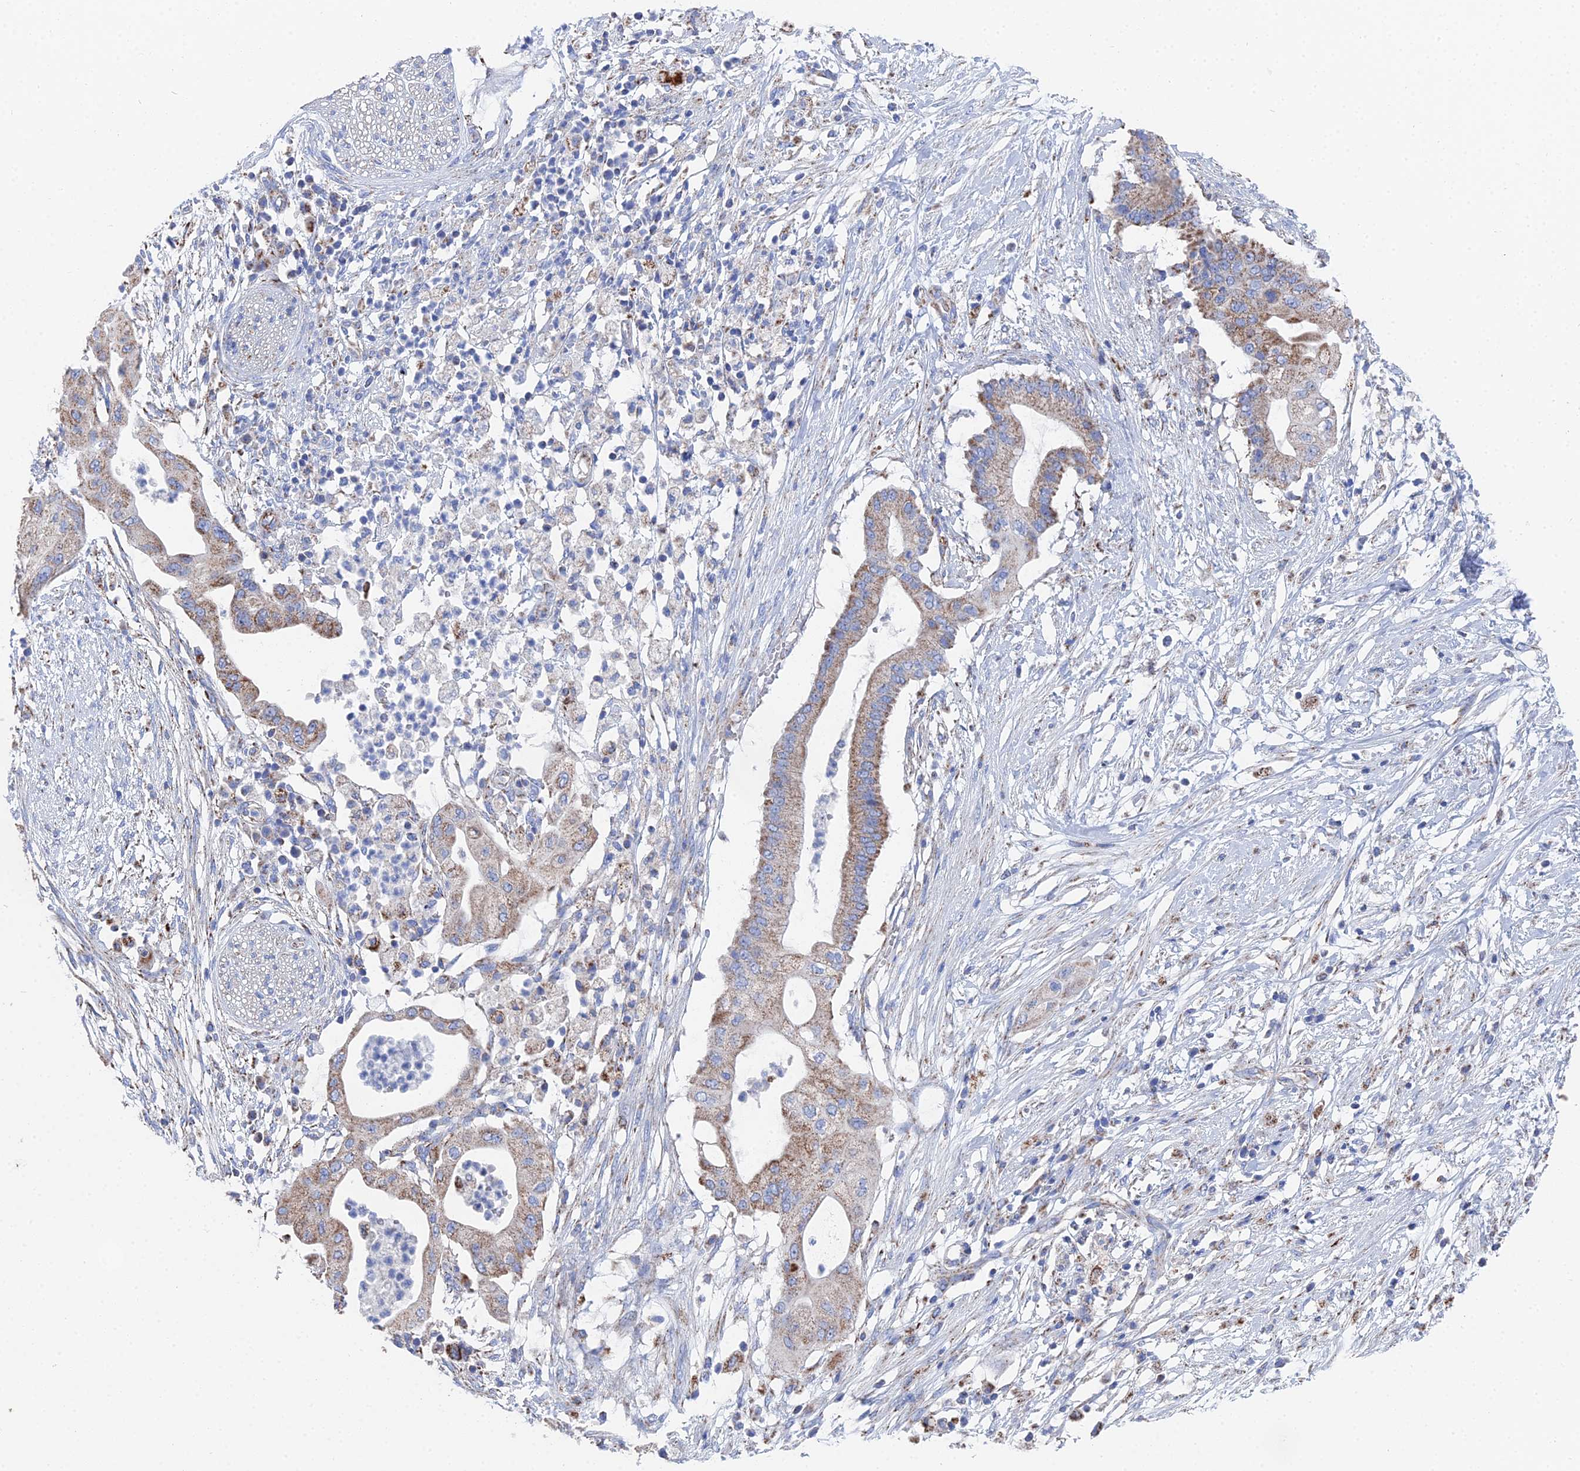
{"staining": {"intensity": "moderate", "quantity": "25%-75%", "location": "cytoplasmic/membranous"}, "tissue": "pancreatic cancer", "cell_type": "Tumor cells", "image_type": "cancer", "snomed": [{"axis": "morphology", "description": "Adenocarcinoma, NOS"}, {"axis": "topography", "description": "Pancreas"}], "caption": "High-magnification brightfield microscopy of adenocarcinoma (pancreatic) stained with DAB (3,3'-diaminobenzidine) (brown) and counterstained with hematoxylin (blue). tumor cells exhibit moderate cytoplasmic/membranous staining is present in about25%-75% of cells.", "gene": "IFT80", "patient": {"sex": "male", "age": 68}}